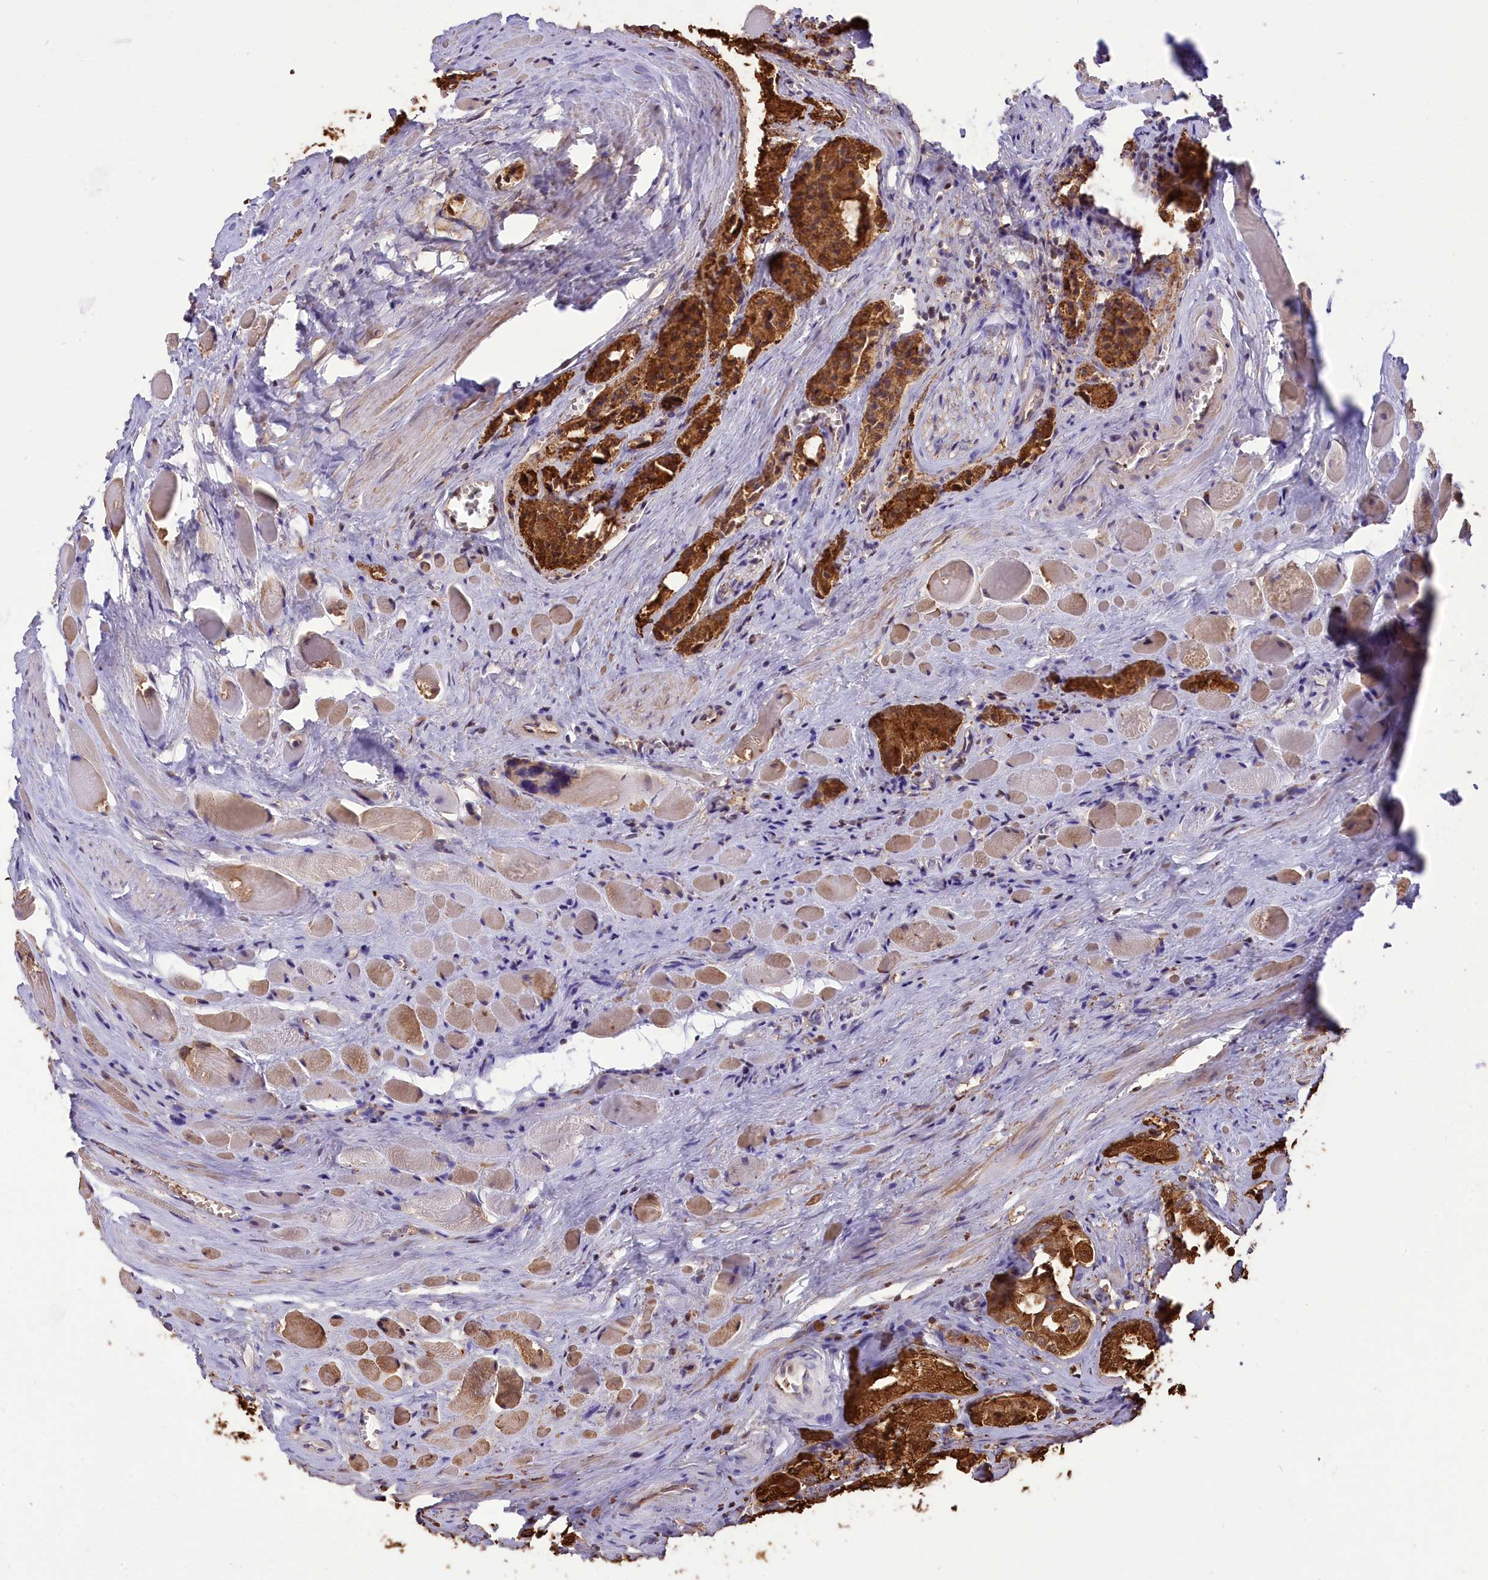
{"staining": {"intensity": "strong", "quantity": ">75%", "location": "cytoplasmic/membranous"}, "tissue": "prostate cancer", "cell_type": "Tumor cells", "image_type": "cancer", "snomed": [{"axis": "morphology", "description": "Adenocarcinoma, Low grade"}, {"axis": "topography", "description": "Prostate"}], "caption": "Immunohistochemistry (IHC) photomicrograph of prostate adenocarcinoma (low-grade) stained for a protein (brown), which reveals high levels of strong cytoplasmic/membranous positivity in approximately >75% of tumor cells.", "gene": "DCAF16", "patient": {"sex": "male", "age": 60}}